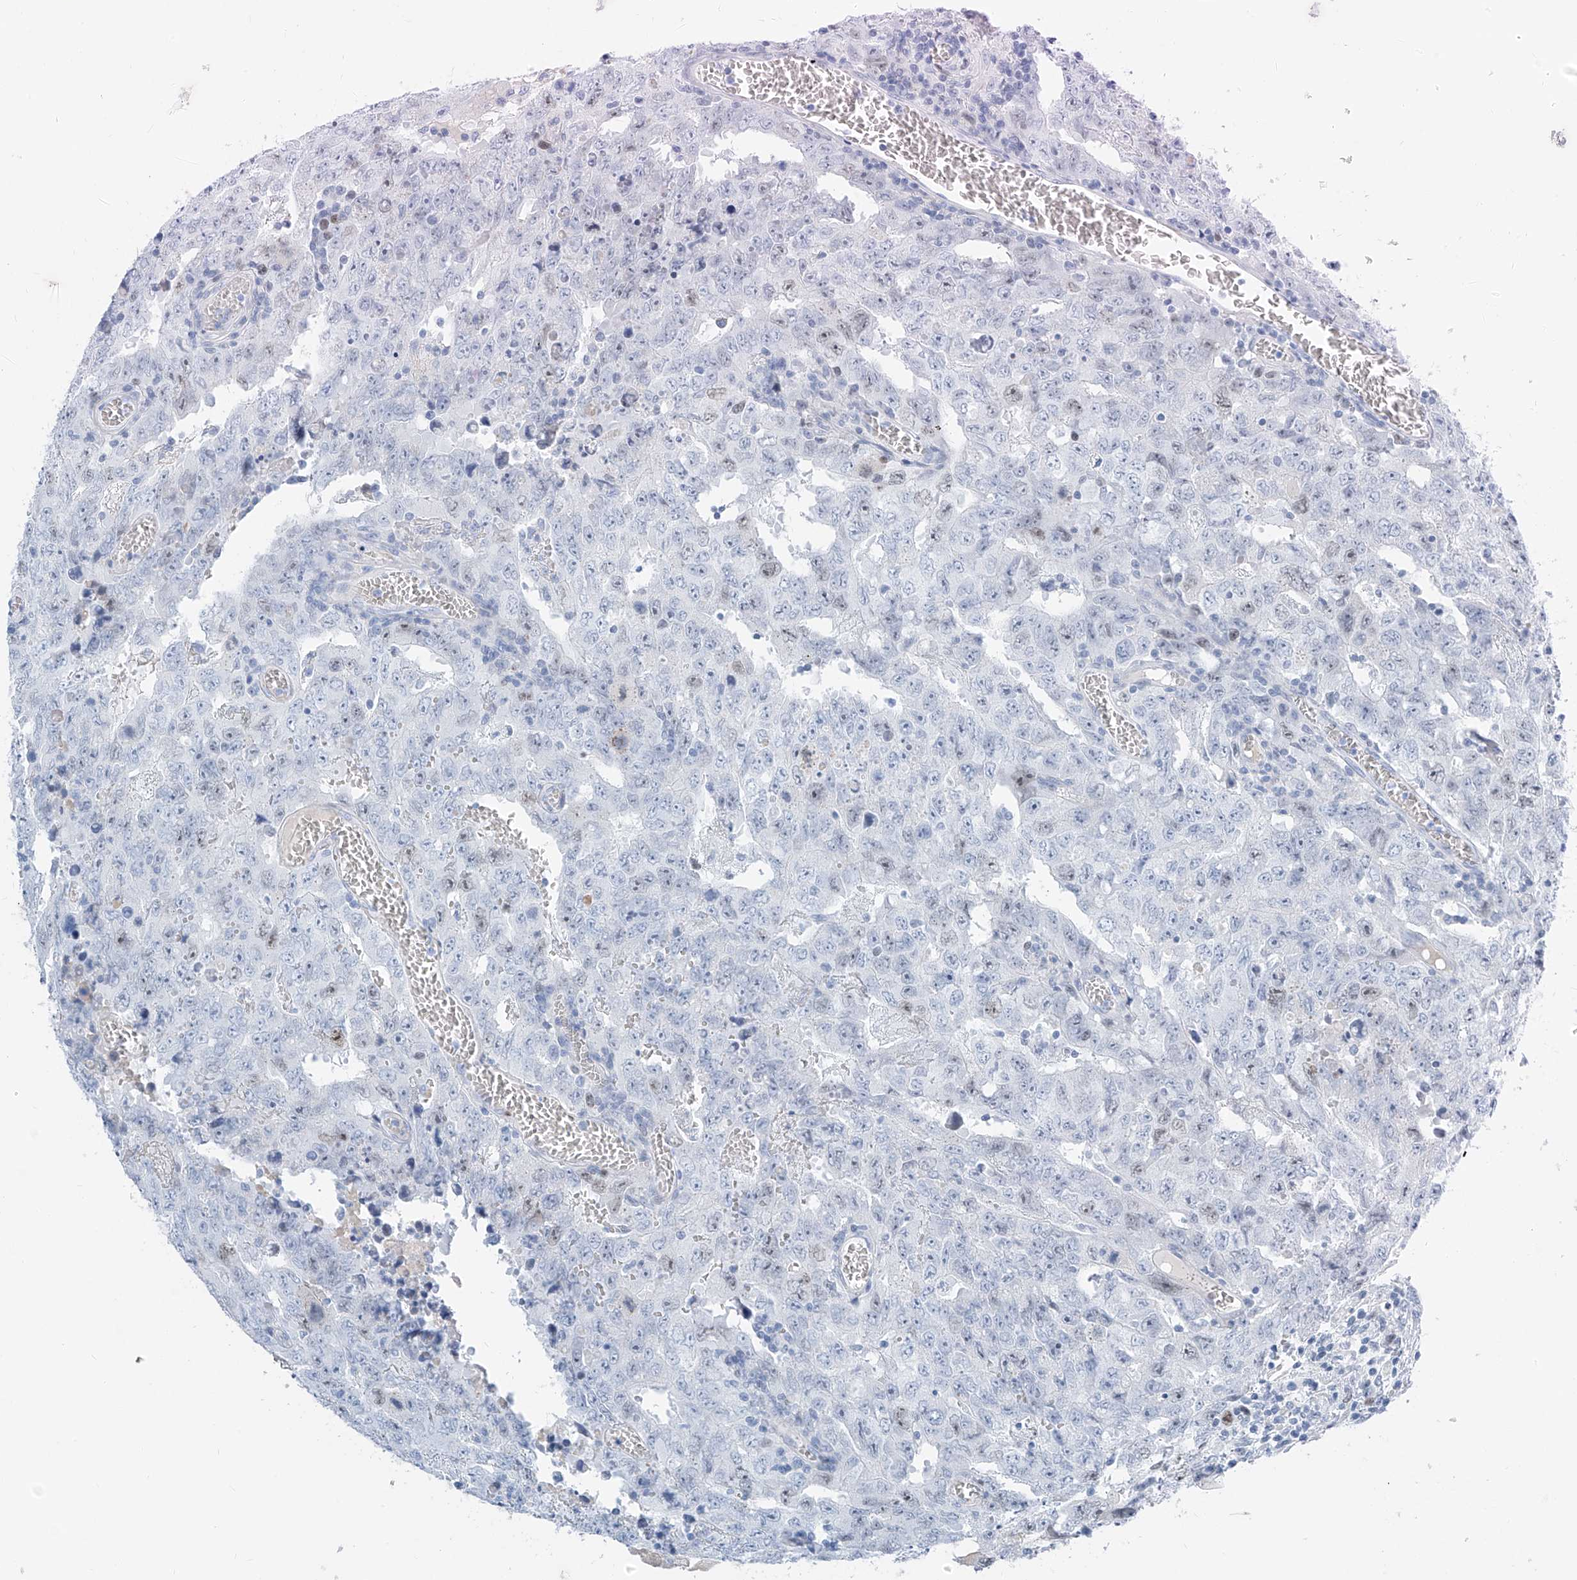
{"staining": {"intensity": "negative", "quantity": "none", "location": "none"}, "tissue": "testis cancer", "cell_type": "Tumor cells", "image_type": "cancer", "snomed": [{"axis": "morphology", "description": "Carcinoma, Embryonal, NOS"}, {"axis": "topography", "description": "Testis"}], "caption": "IHC image of neoplastic tissue: human testis embryonal carcinoma stained with DAB reveals no significant protein expression in tumor cells.", "gene": "SGO2", "patient": {"sex": "male", "age": 26}}